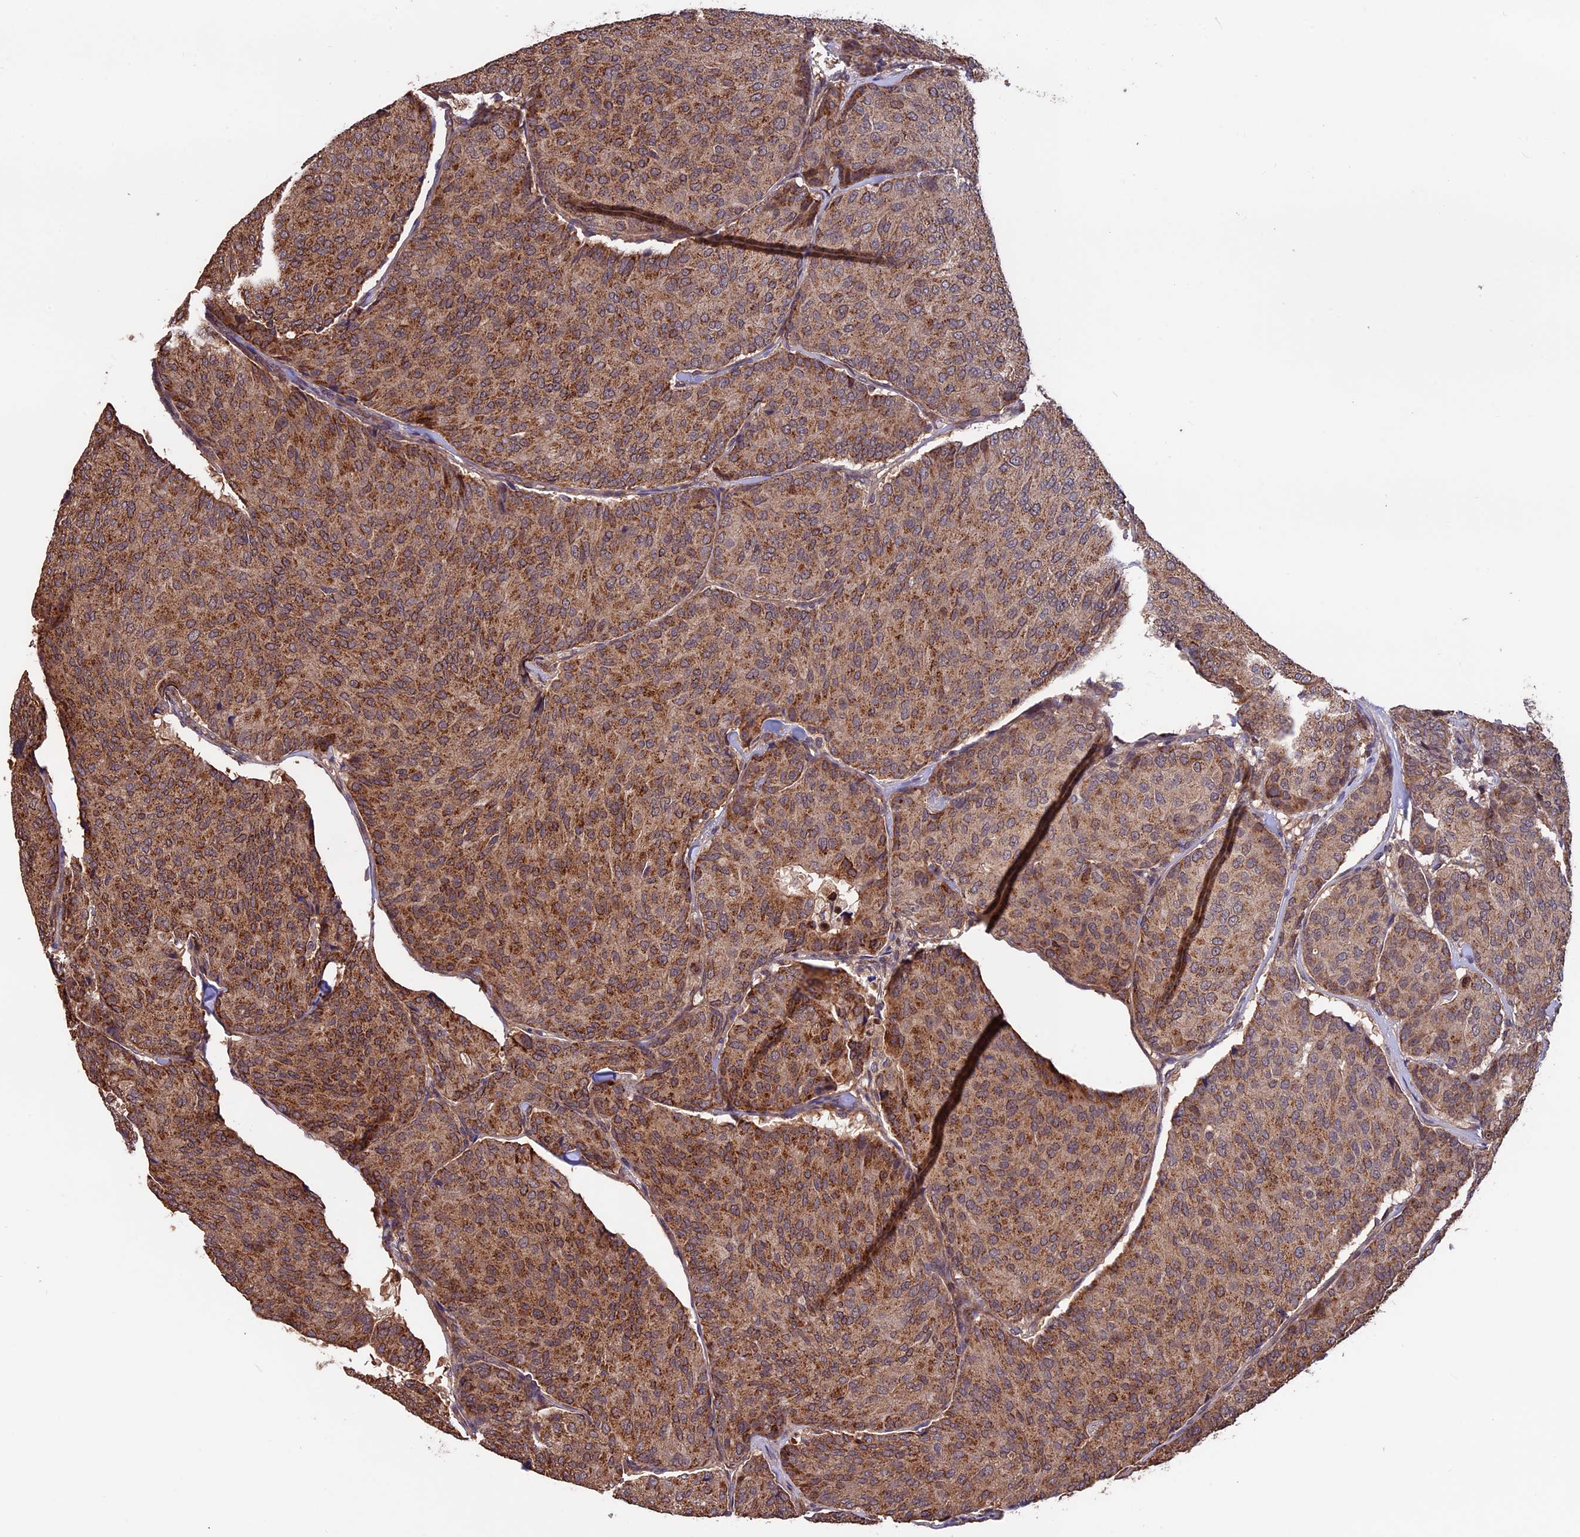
{"staining": {"intensity": "moderate", "quantity": ">75%", "location": "cytoplasmic/membranous"}, "tissue": "breast cancer", "cell_type": "Tumor cells", "image_type": "cancer", "snomed": [{"axis": "morphology", "description": "Duct carcinoma"}, {"axis": "topography", "description": "Breast"}], "caption": "Immunohistochemical staining of breast intraductal carcinoma reveals medium levels of moderate cytoplasmic/membranous expression in approximately >75% of tumor cells.", "gene": "PKD2L2", "patient": {"sex": "female", "age": 75}}